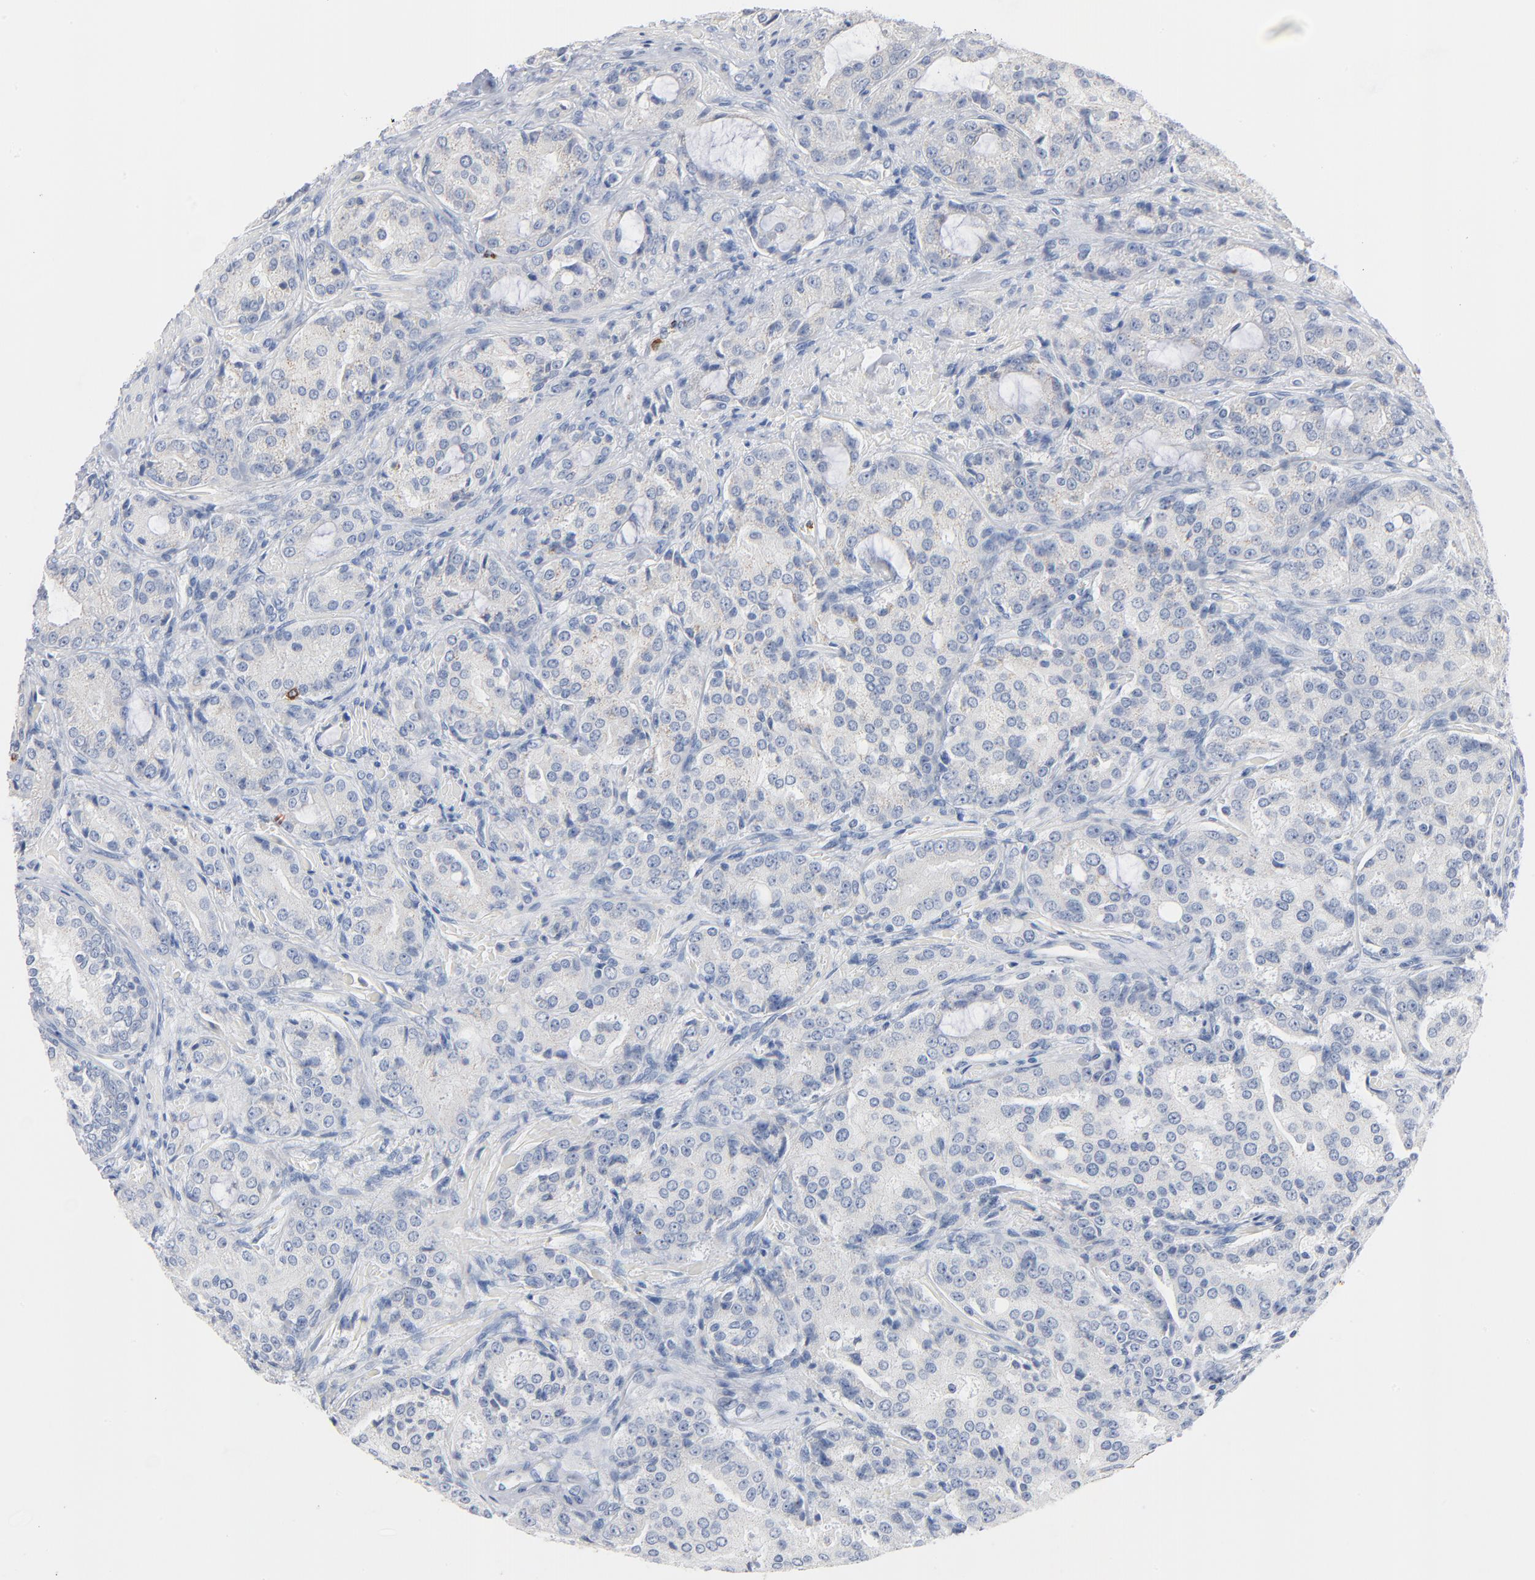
{"staining": {"intensity": "negative", "quantity": "none", "location": "none"}, "tissue": "prostate cancer", "cell_type": "Tumor cells", "image_type": "cancer", "snomed": [{"axis": "morphology", "description": "Adenocarcinoma, High grade"}, {"axis": "topography", "description": "Prostate"}], "caption": "Image shows no significant protein expression in tumor cells of adenocarcinoma (high-grade) (prostate).", "gene": "GZMB", "patient": {"sex": "male", "age": 72}}